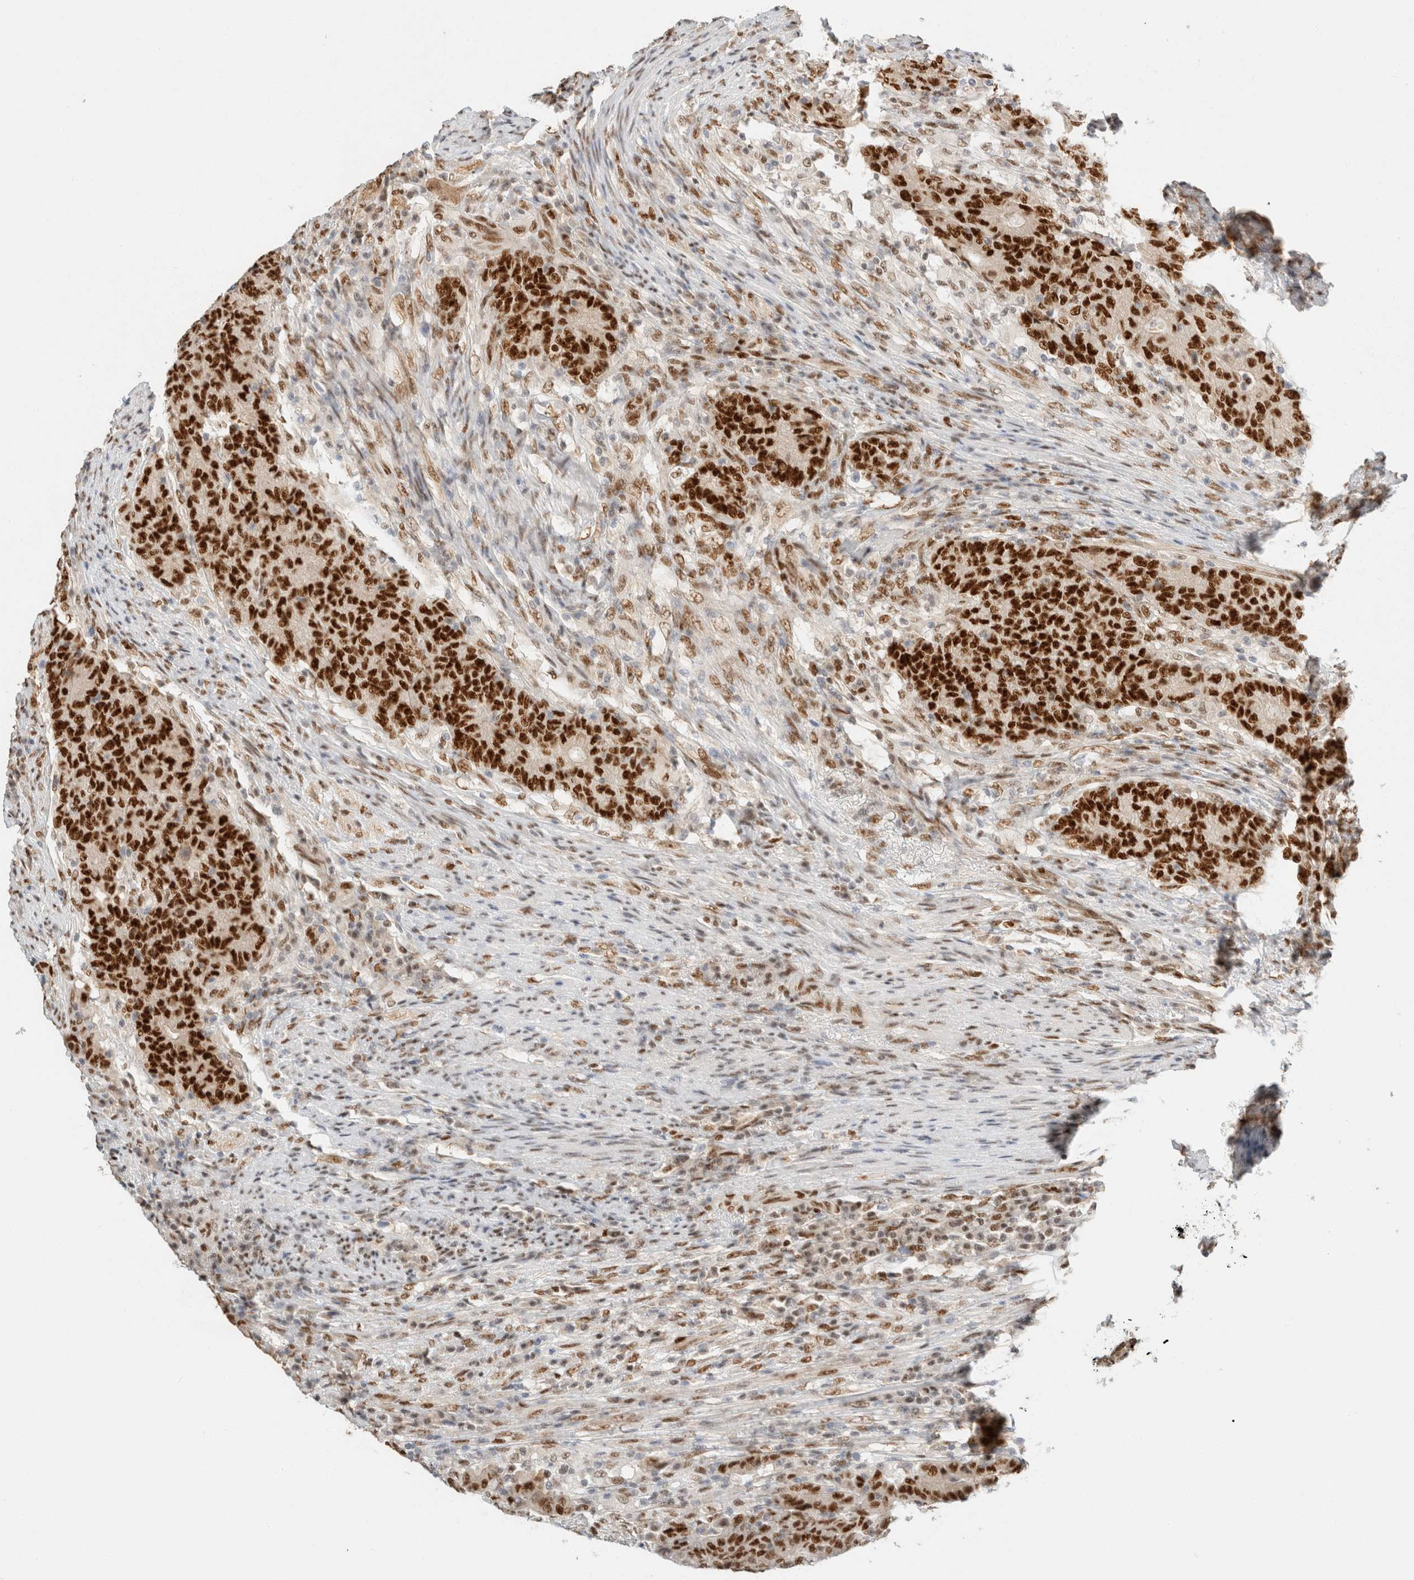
{"staining": {"intensity": "strong", "quantity": ">75%", "location": "nuclear"}, "tissue": "colorectal cancer", "cell_type": "Tumor cells", "image_type": "cancer", "snomed": [{"axis": "morphology", "description": "Normal tissue, NOS"}, {"axis": "morphology", "description": "Adenocarcinoma, NOS"}, {"axis": "topography", "description": "Colon"}], "caption": "IHC (DAB (3,3'-diaminobenzidine)) staining of colorectal adenocarcinoma reveals strong nuclear protein staining in approximately >75% of tumor cells.", "gene": "ZNF768", "patient": {"sex": "female", "age": 75}}